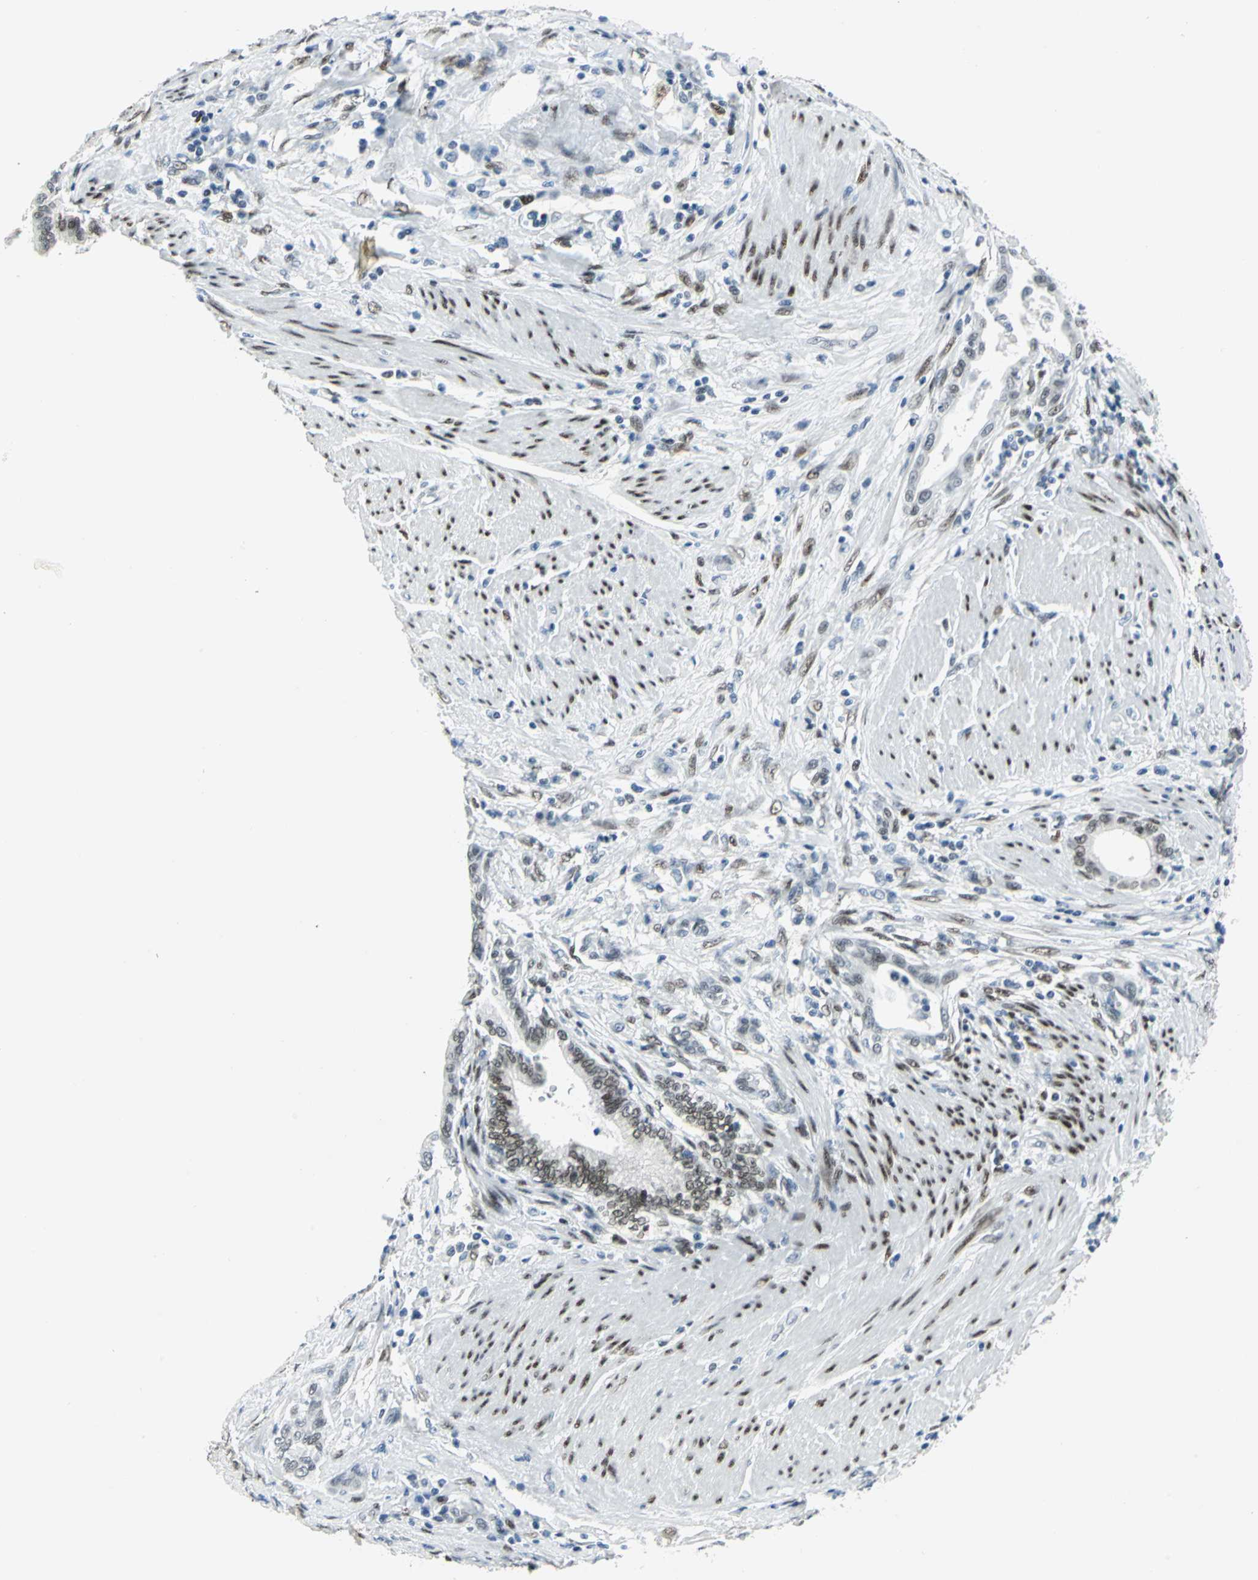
{"staining": {"intensity": "moderate", "quantity": ">75%", "location": "nuclear"}, "tissue": "pancreatic cancer", "cell_type": "Tumor cells", "image_type": "cancer", "snomed": [{"axis": "morphology", "description": "Adenocarcinoma, NOS"}, {"axis": "topography", "description": "Pancreas"}], "caption": "Immunohistochemistry image of neoplastic tissue: human pancreatic adenocarcinoma stained using immunohistochemistry (IHC) shows medium levels of moderate protein expression localized specifically in the nuclear of tumor cells, appearing as a nuclear brown color.", "gene": "MEIS2", "patient": {"sex": "female", "age": 64}}